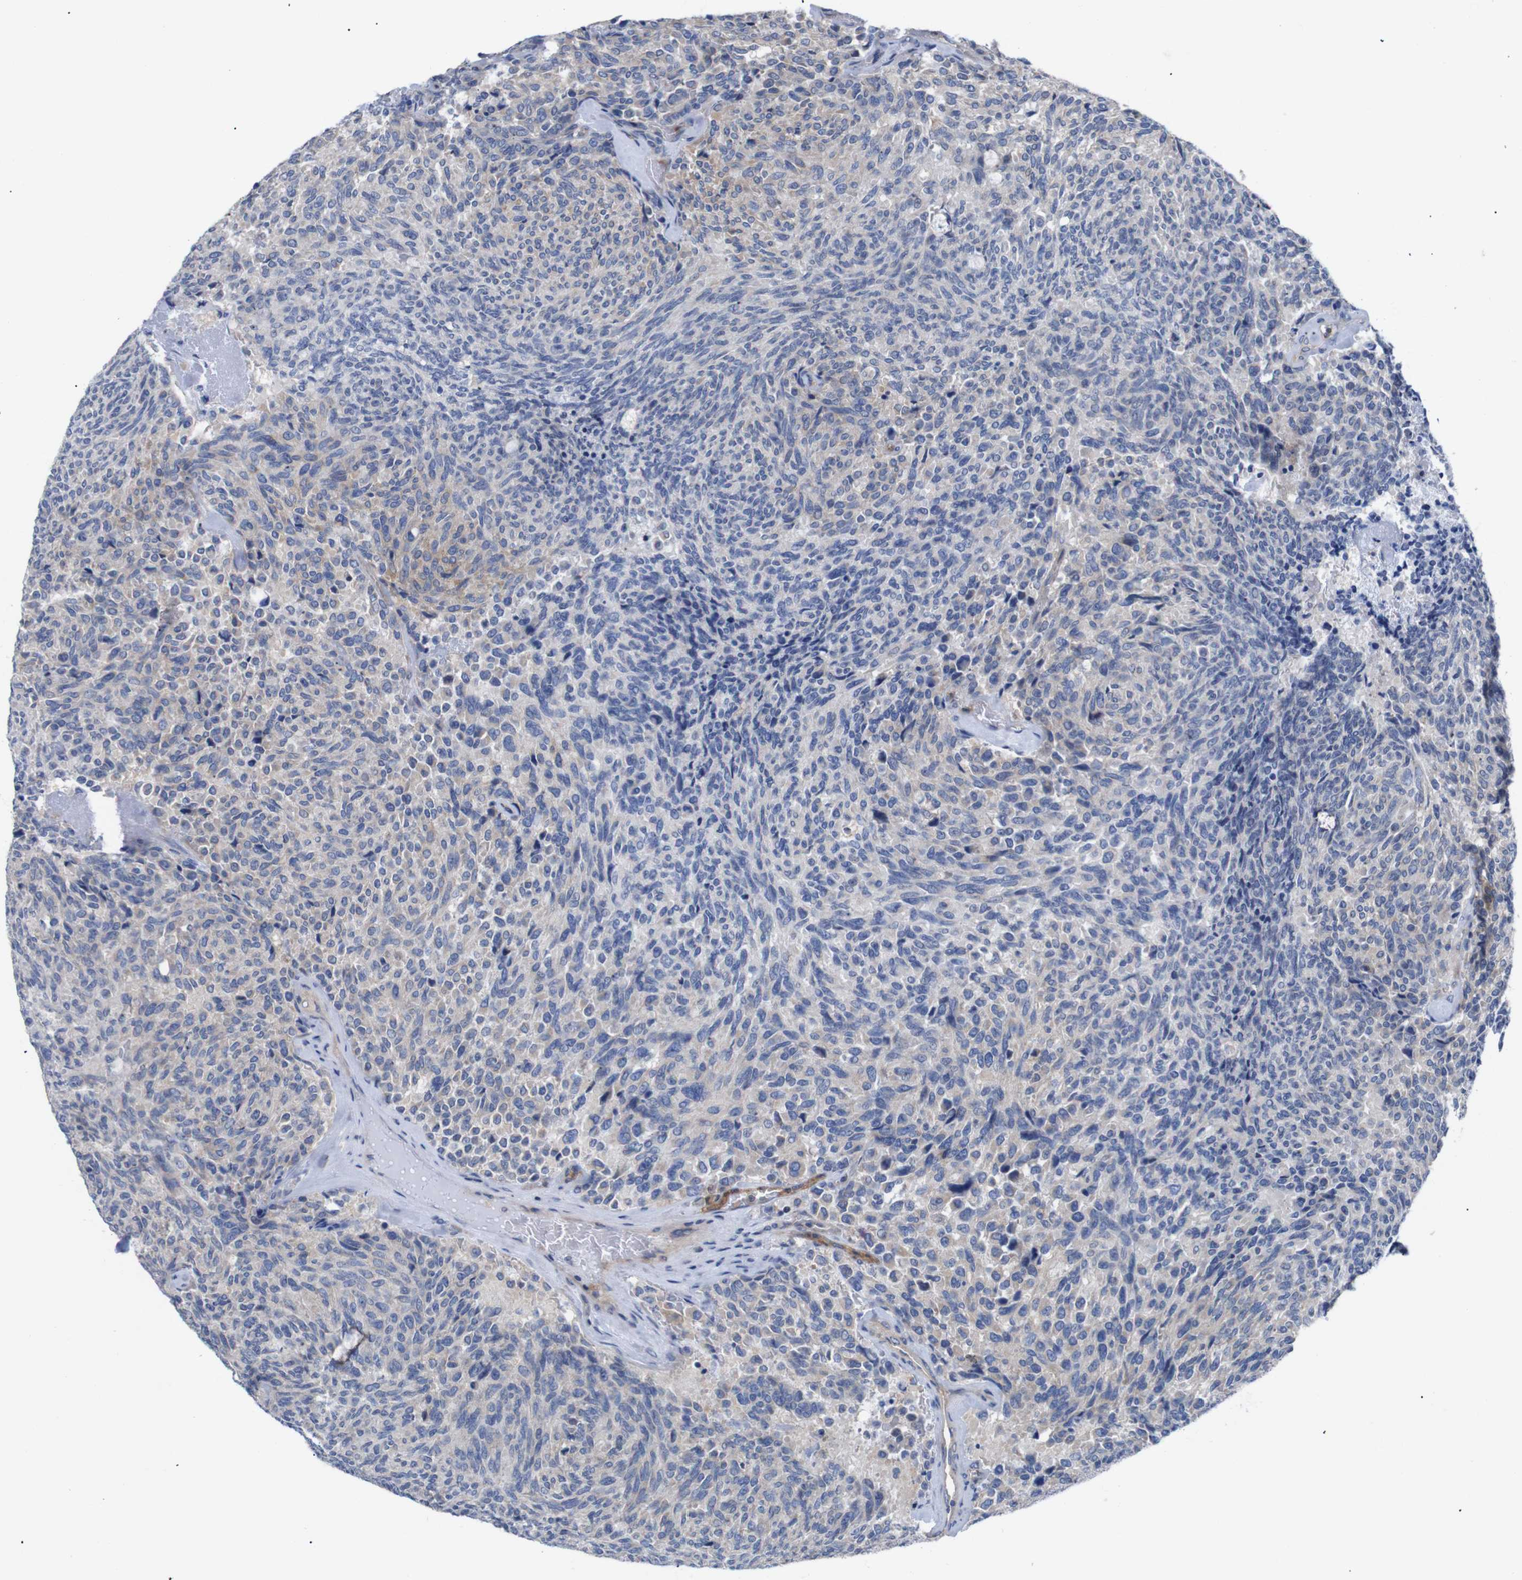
{"staining": {"intensity": "weak", "quantity": "<25%", "location": "cytoplasmic/membranous"}, "tissue": "carcinoid", "cell_type": "Tumor cells", "image_type": "cancer", "snomed": [{"axis": "morphology", "description": "Carcinoid, malignant, NOS"}, {"axis": "topography", "description": "Pancreas"}], "caption": "Immunohistochemistry (IHC) photomicrograph of neoplastic tissue: human carcinoid stained with DAB exhibits no significant protein positivity in tumor cells.", "gene": "USH1C", "patient": {"sex": "female", "age": 54}}